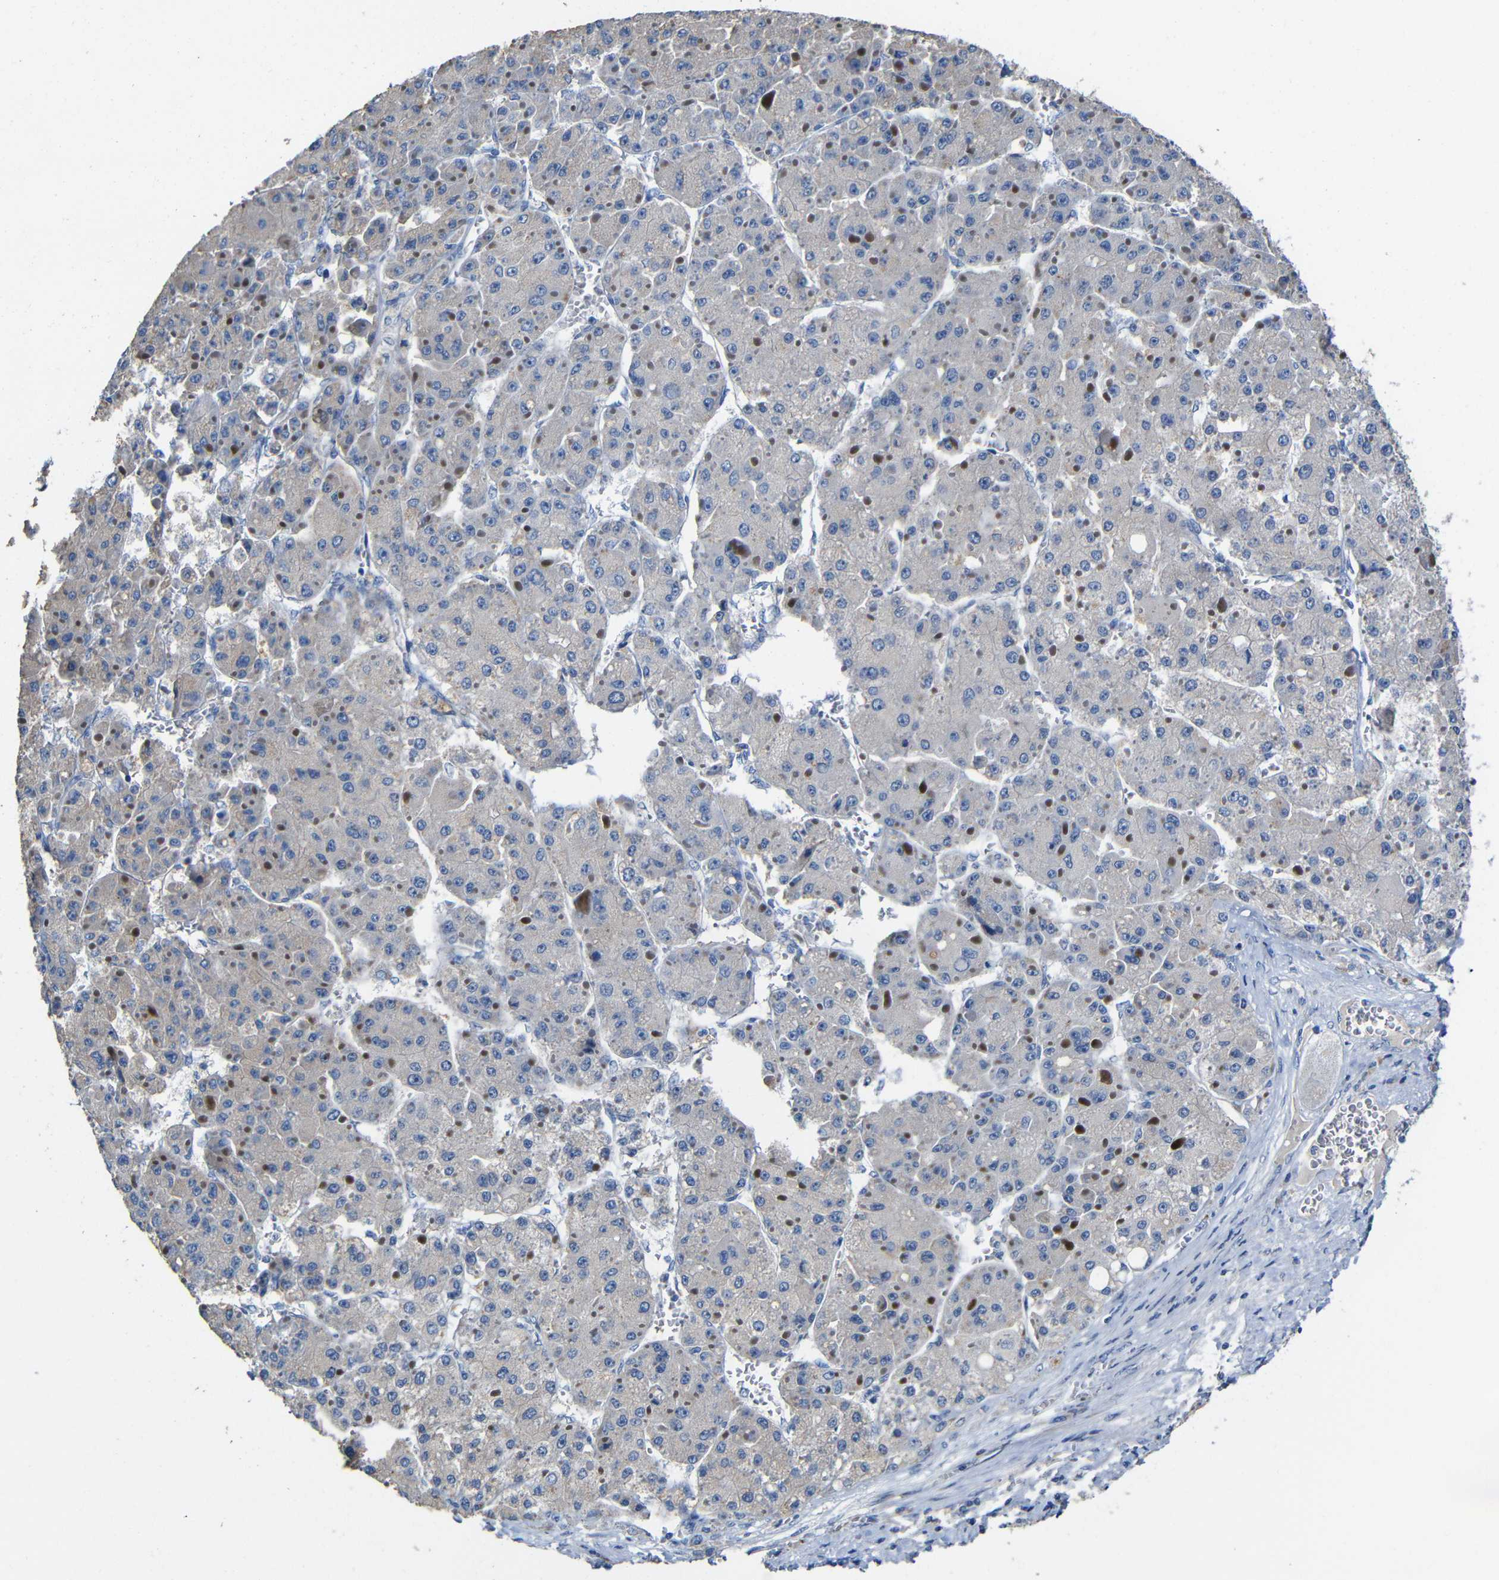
{"staining": {"intensity": "negative", "quantity": "none", "location": "none"}, "tissue": "liver cancer", "cell_type": "Tumor cells", "image_type": "cancer", "snomed": [{"axis": "morphology", "description": "Carcinoma, Hepatocellular, NOS"}, {"axis": "topography", "description": "Liver"}], "caption": "Immunohistochemical staining of liver hepatocellular carcinoma shows no significant positivity in tumor cells.", "gene": "ACKR2", "patient": {"sex": "female", "age": 73}}